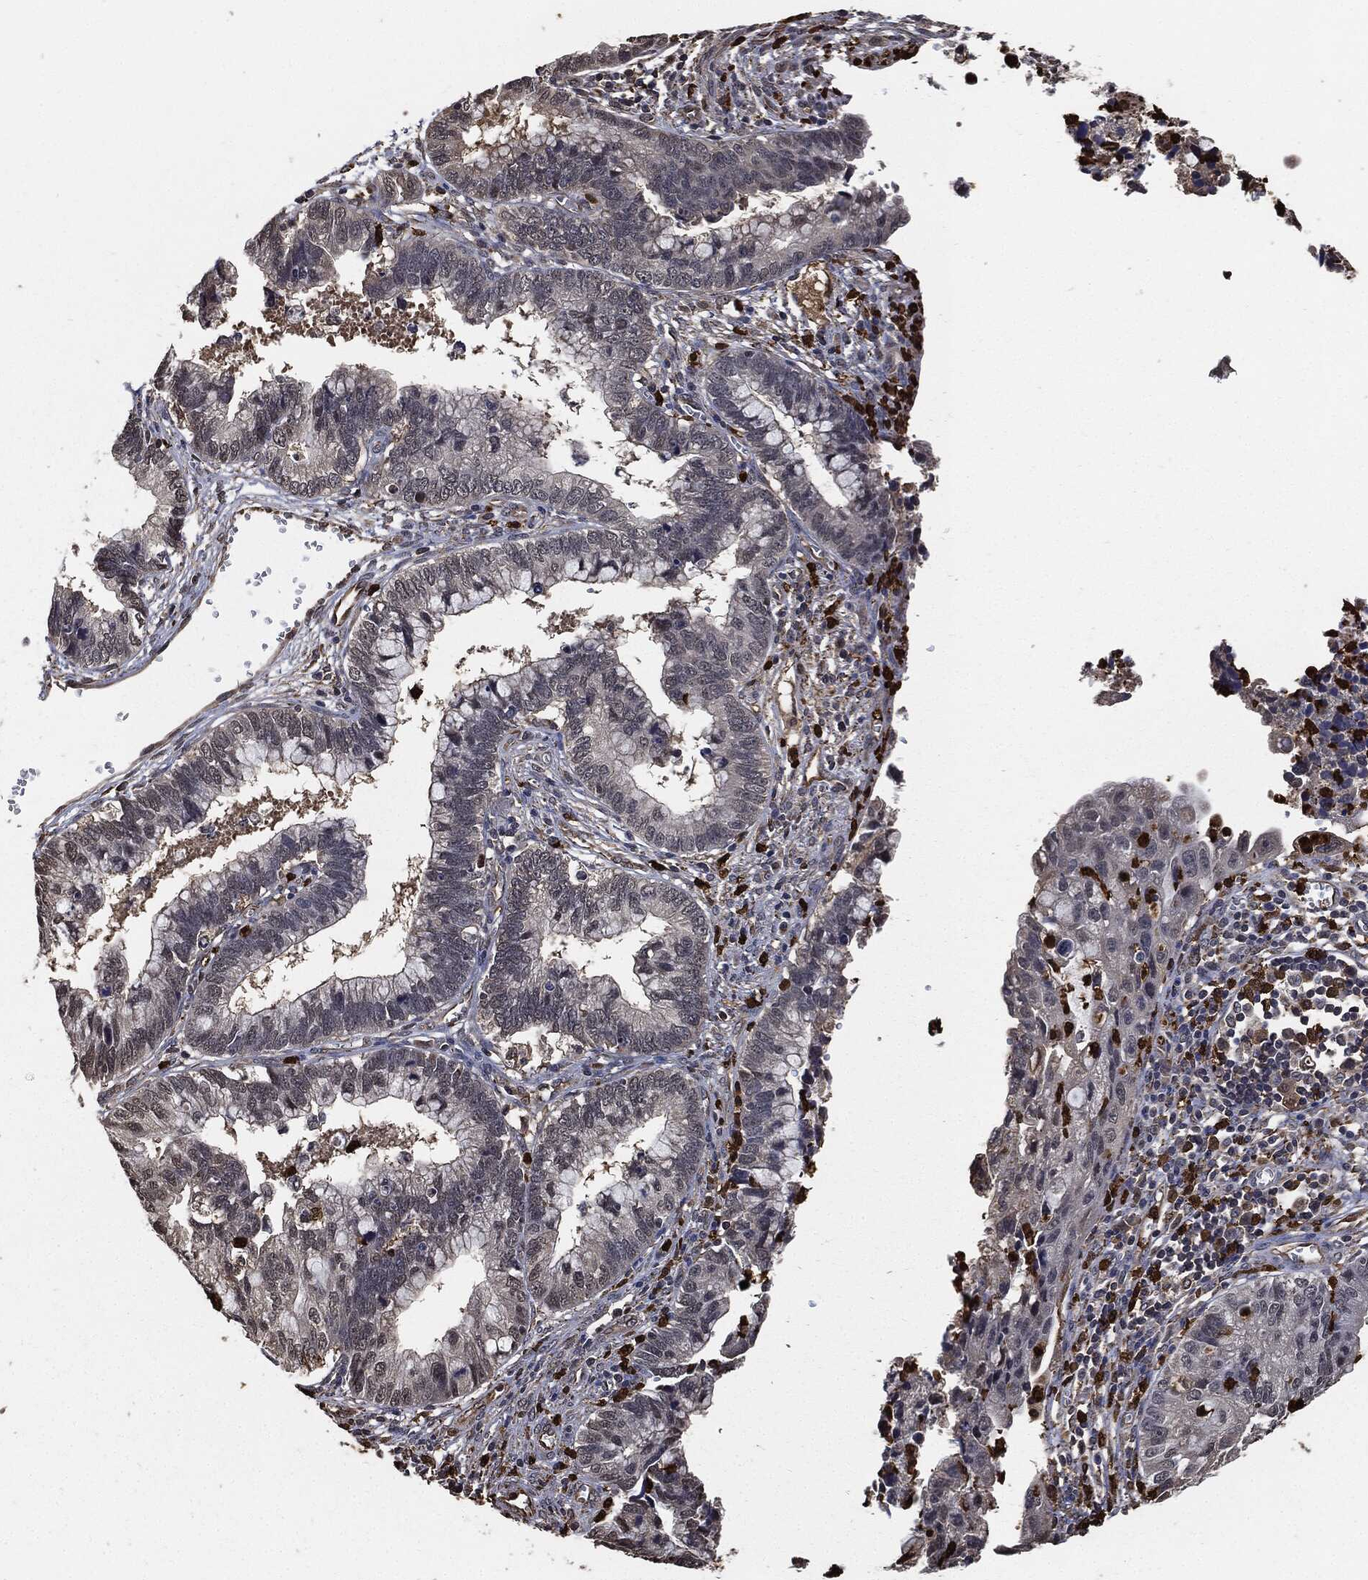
{"staining": {"intensity": "negative", "quantity": "none", "location": "none"}, "tissue": "cervical cancer", "cell_type": "Tumor cells", "image_type": "cancer", "snomed": [{"axis": "morphology", "description": "Adenocarcinoma, NOS"}, {"axis": "topography", "description": "Cervix"}], "caption": "This is an IHC photomicrograph of cervical cancer (adenocarcinoma). There is no staining in tumor cells.", "gene": "S100A9", "patient": {"sex": "female", "age": 44}}